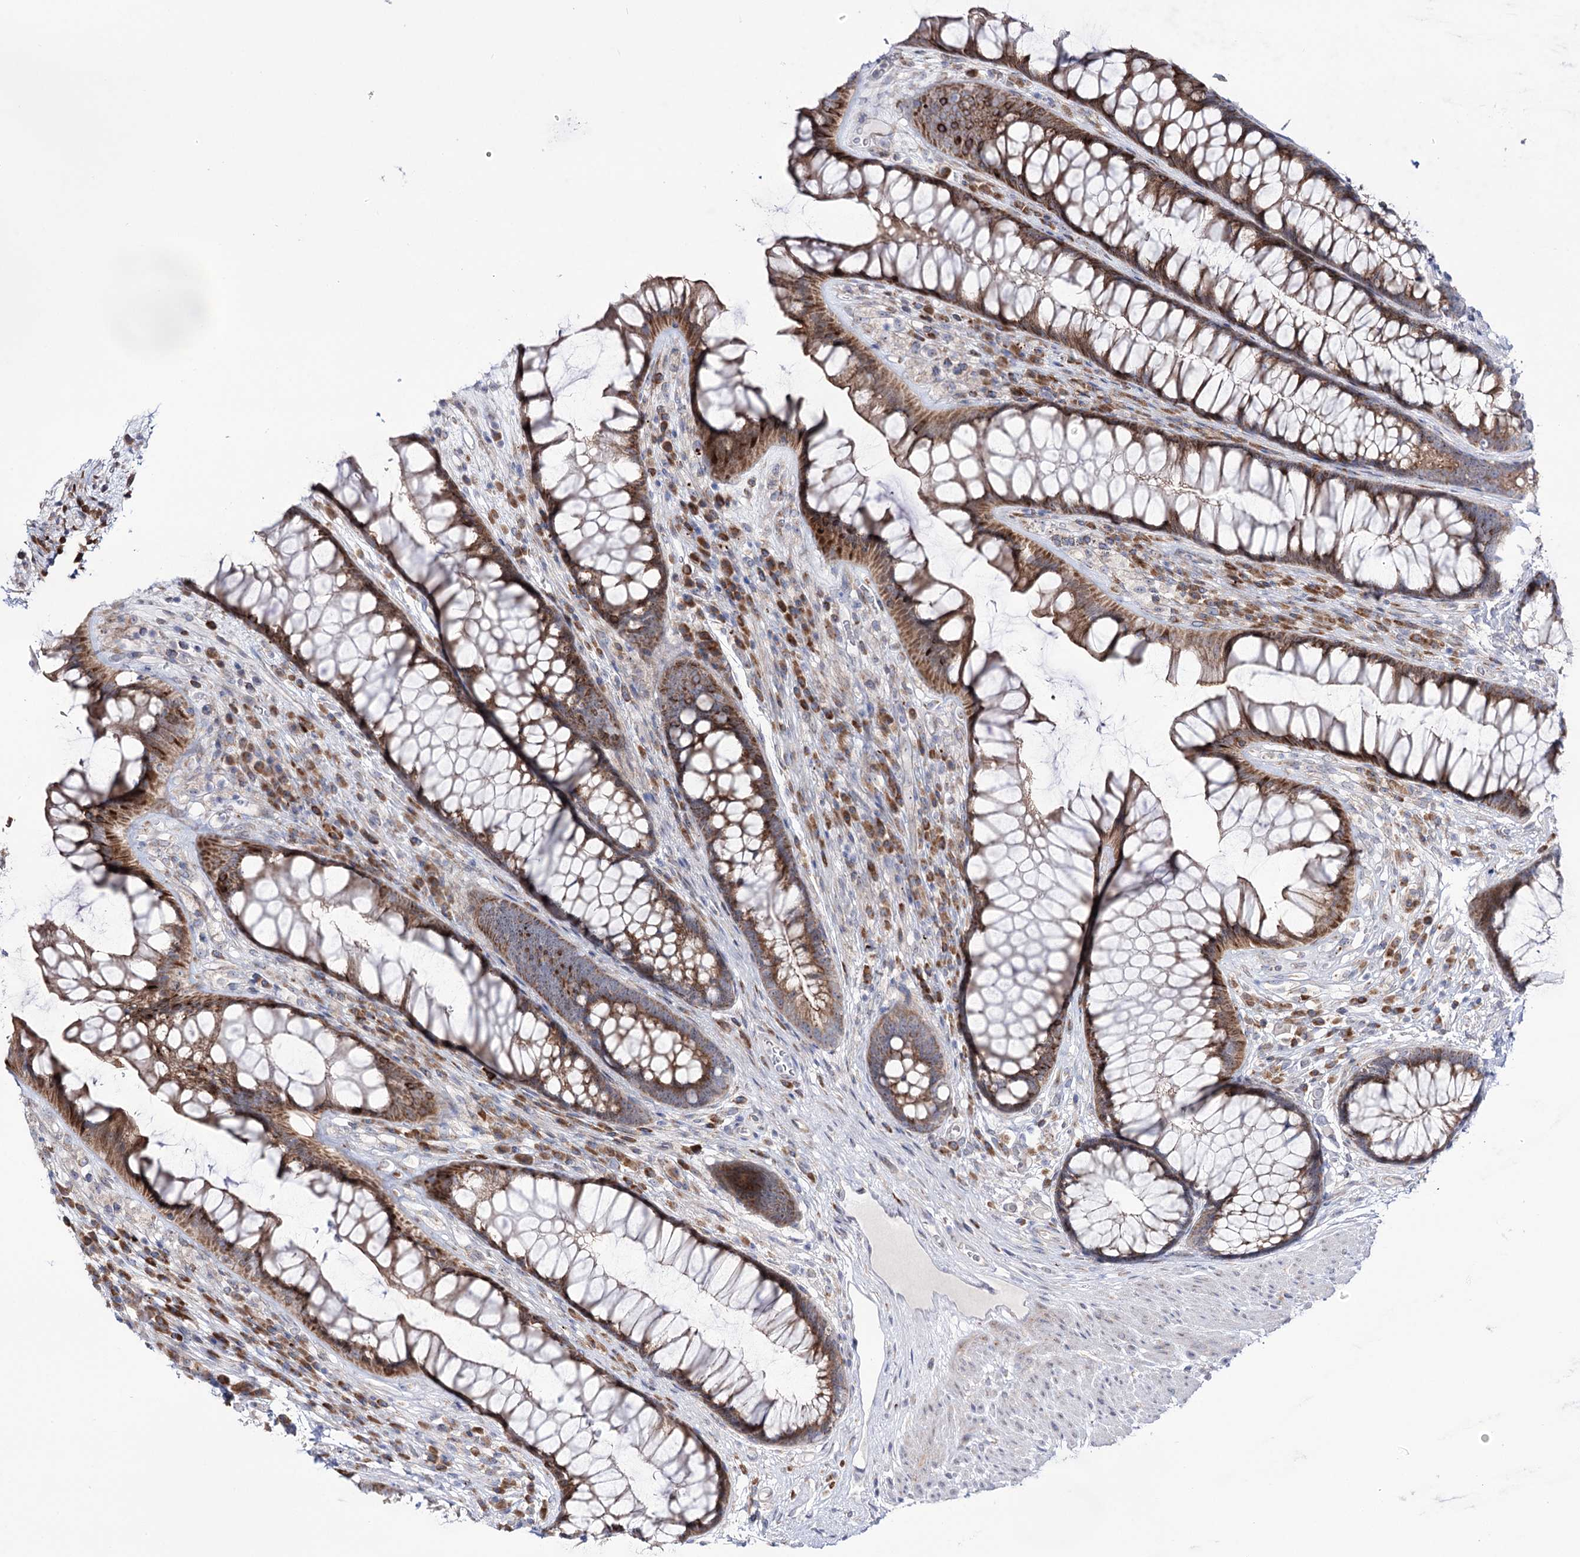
{"staining": {"intensity": "moderate", "quantity": ">75%", "location": "cytoplasmic/membranous"}, "tissue": "rectum", "cell_type": "Glandular cells", "image_type": "normal", "snomed": [{"axis": "morphology", "description": "Normal tissue, NOS"}, {"axis": "topography", "description": "Rectum"}], "caption": "High-power microscopy captured an IHC histopathology image of benign rectum, revealing moderate cytoplasmic/membranous expression in about >75% of glandular cells.", "gene": "METTL5", "patient": {"sex": "male", "age": 74}}